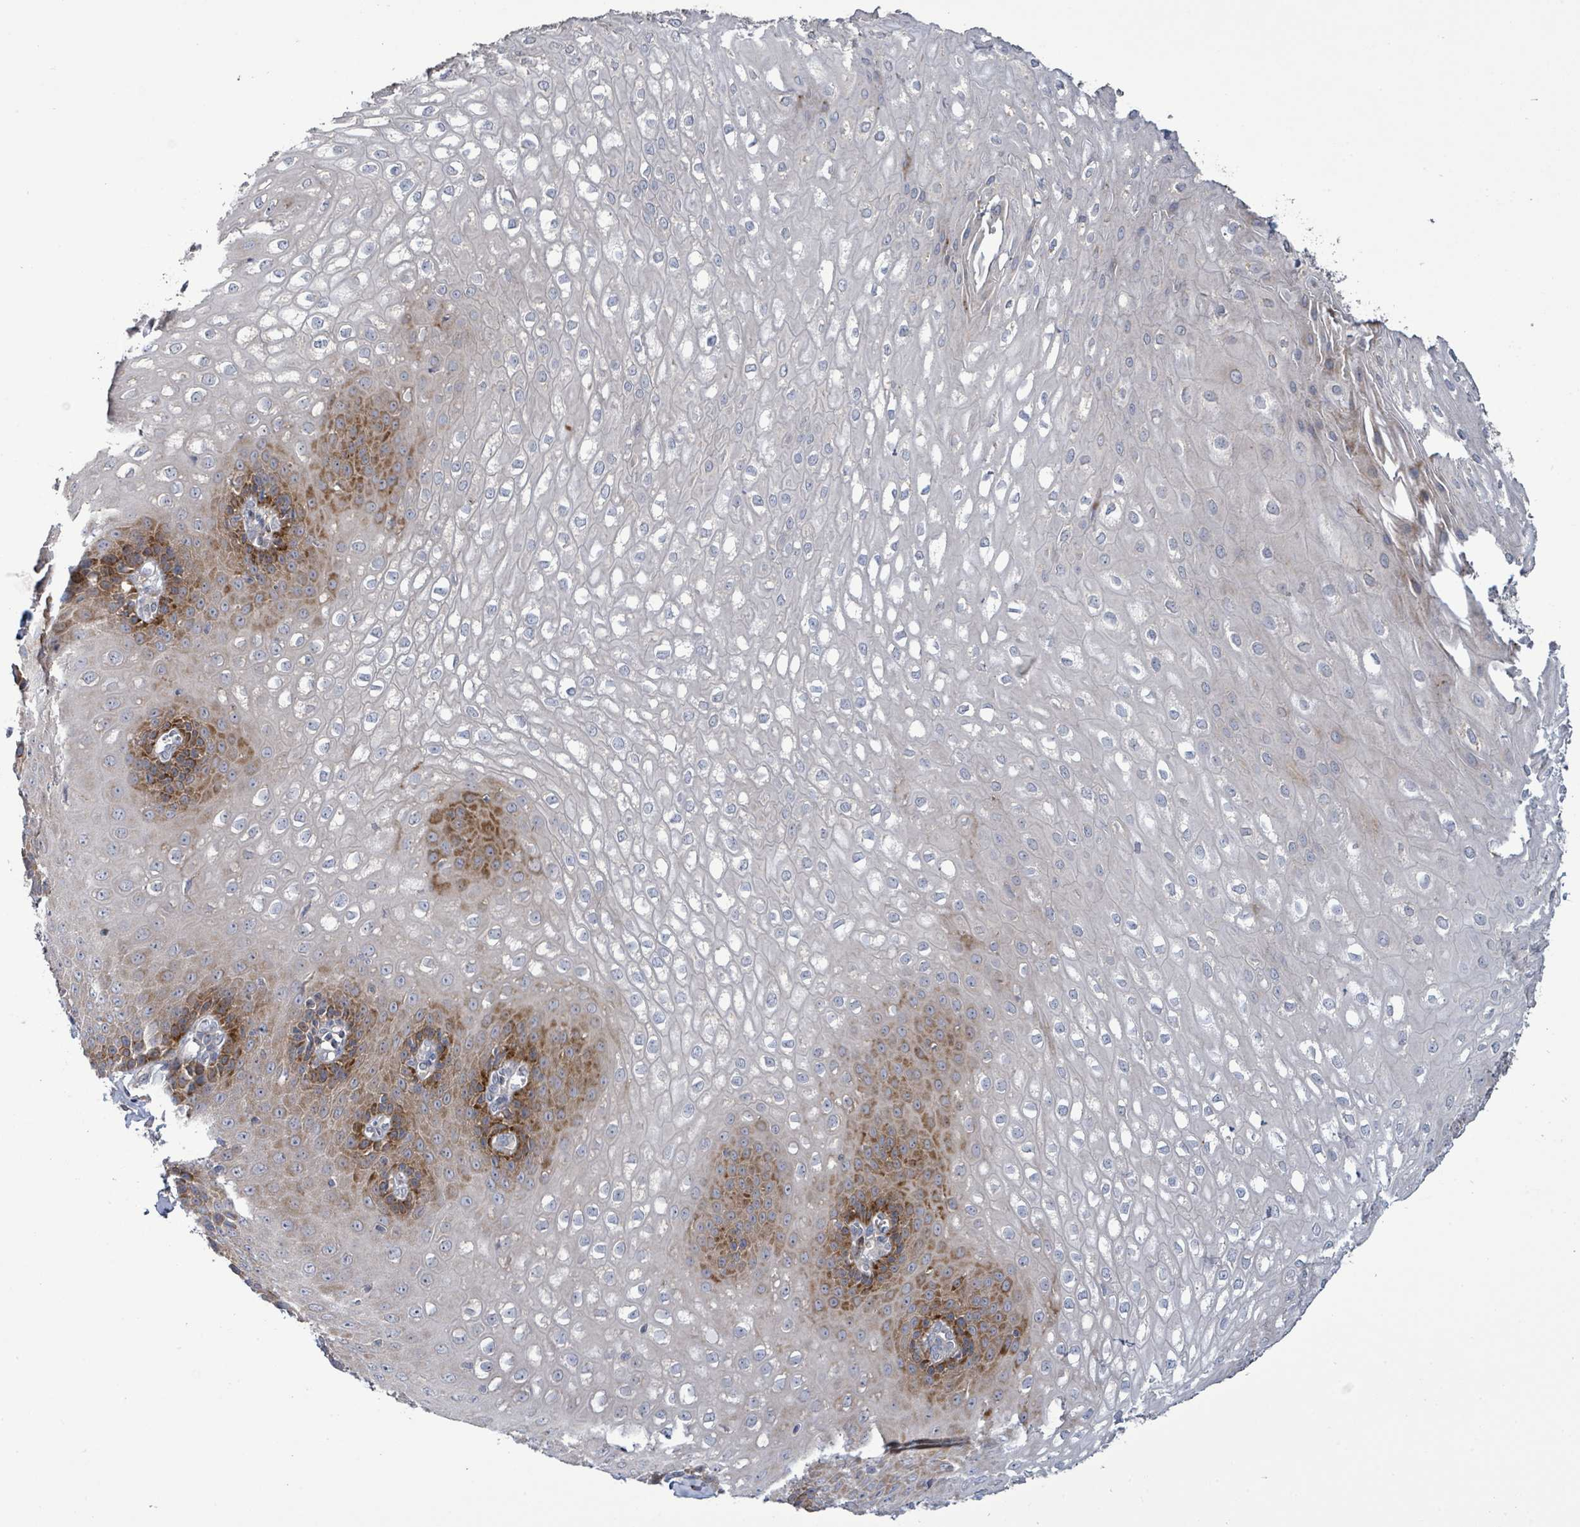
{"staining": {"intensity": "moderate", "quantity": "25%-75%", "location": "cytoplasmic/membranous"}, "tissue": "esophagus", "cell_type": "Squamous epithelial cells", "image_type": "normal", "snomed": [{"axis": "morphology", "description": "Normal tissue, NOS"}, {"axis": "topography", "description": "Esophagus"}], "caption": "An IHC image of normal tissue is shown. Protein staining in brown labels moderate cytoplasmic/membranous positivity in esophagus within squamous epithelial cells. (Stains: DAB (3,3'-diaminobenzidine) in brown, nuclei in blue, Microscopy: brightfield microscopy at high magnification).", "gene": "LILRA4", "patient": {"sex": "male", "age": 67}}